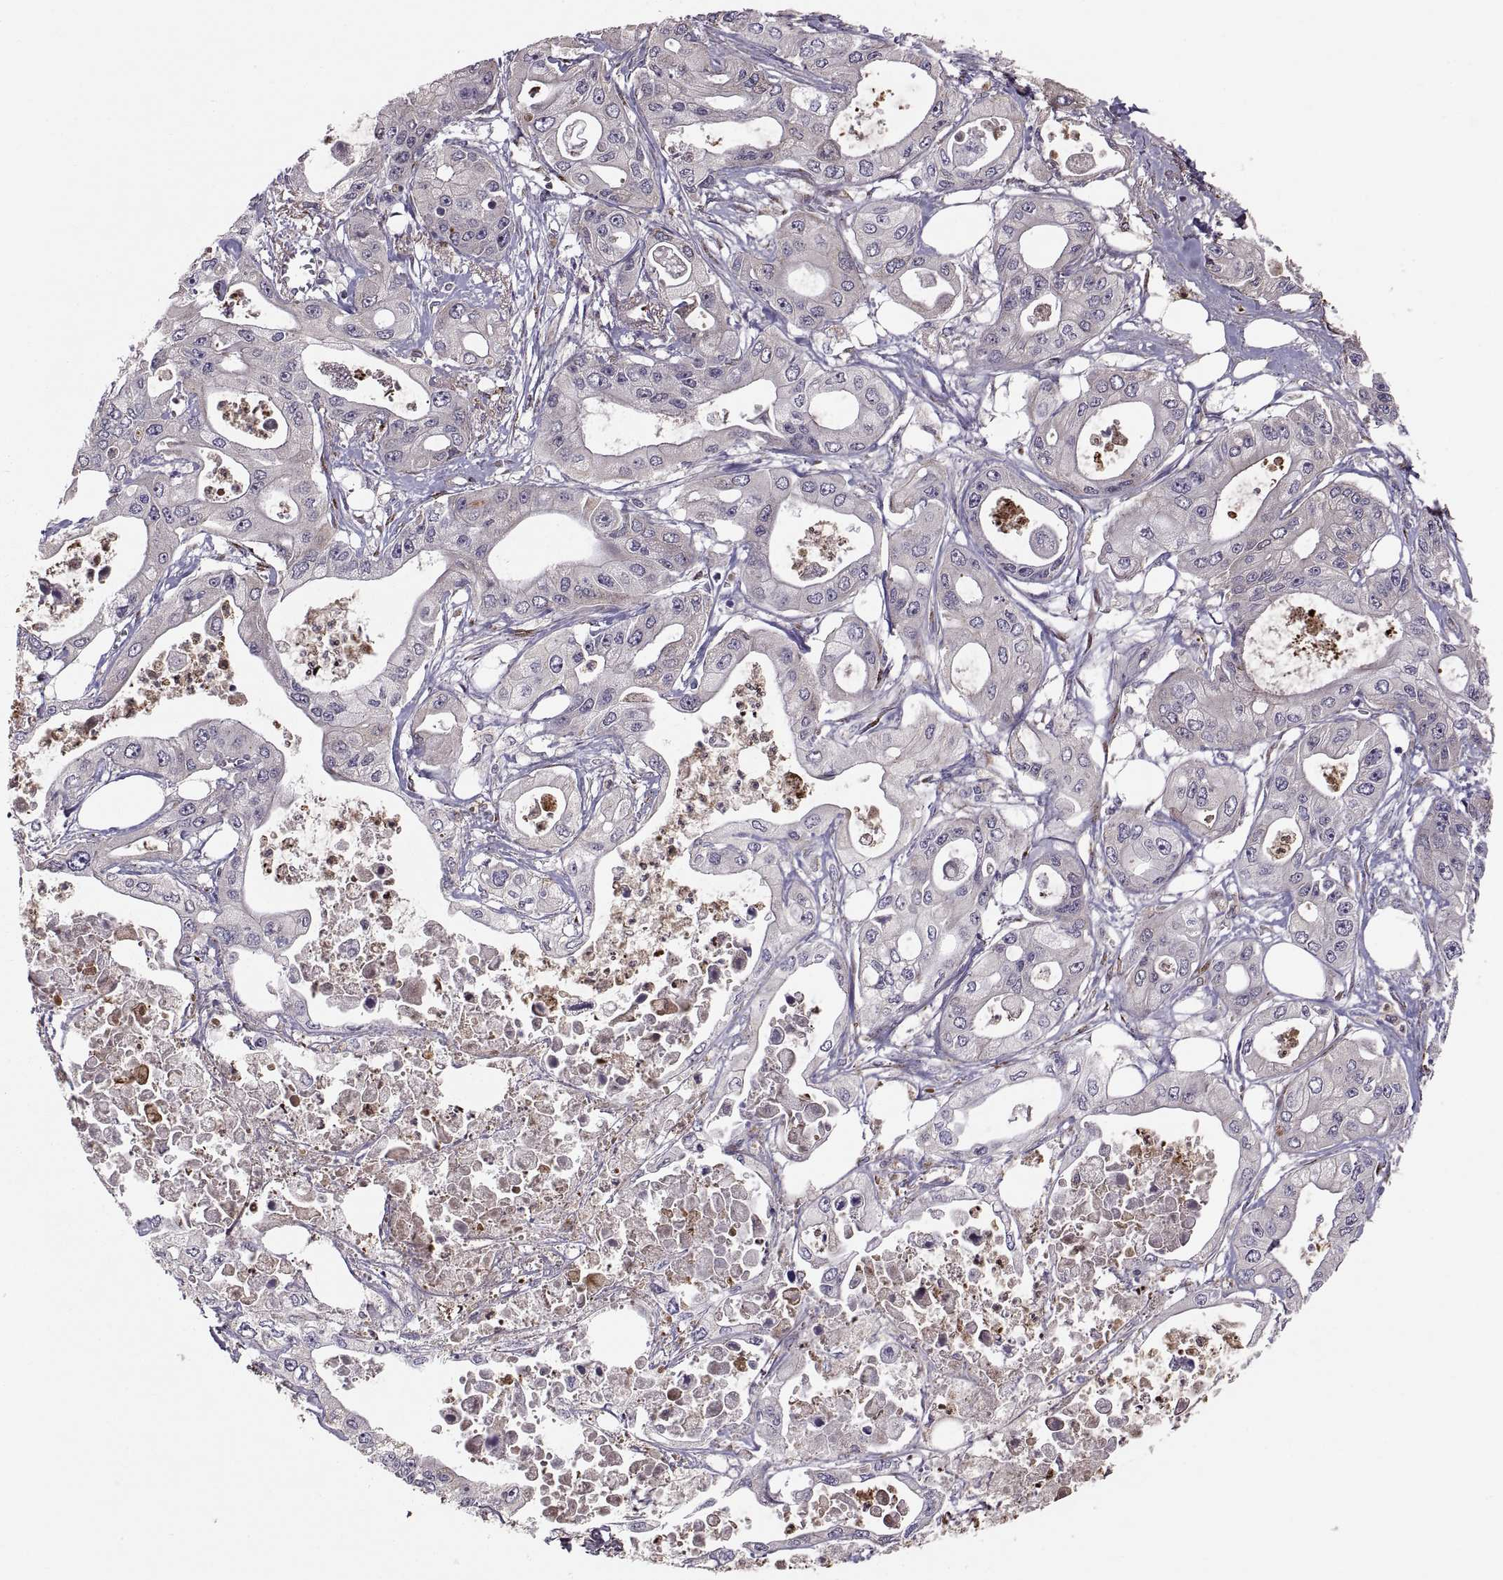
{"staining": {"intensity": "negative", "quantity": "none", "location": "none"}, "tissue": "pancreatic cancer", "cell_type": "Tumor cells", "image_type": "cancer", "snomed": [{"axis": "morphology", "description": "Adenocarcinoma, NOS"}, {"axis": "topography", "description": "Pancreas"}], "caption": "Immunohistochemistry (IHC) of pancreatic adenocarcinoma displays no positivity in tumor cells. (Brightfield microscopy of DAB (3,3'-diaminobenzidine) immunohistochemistry at high magnification).", "gene": "TESC", "patient": {"sex": "male", "age": 70}}